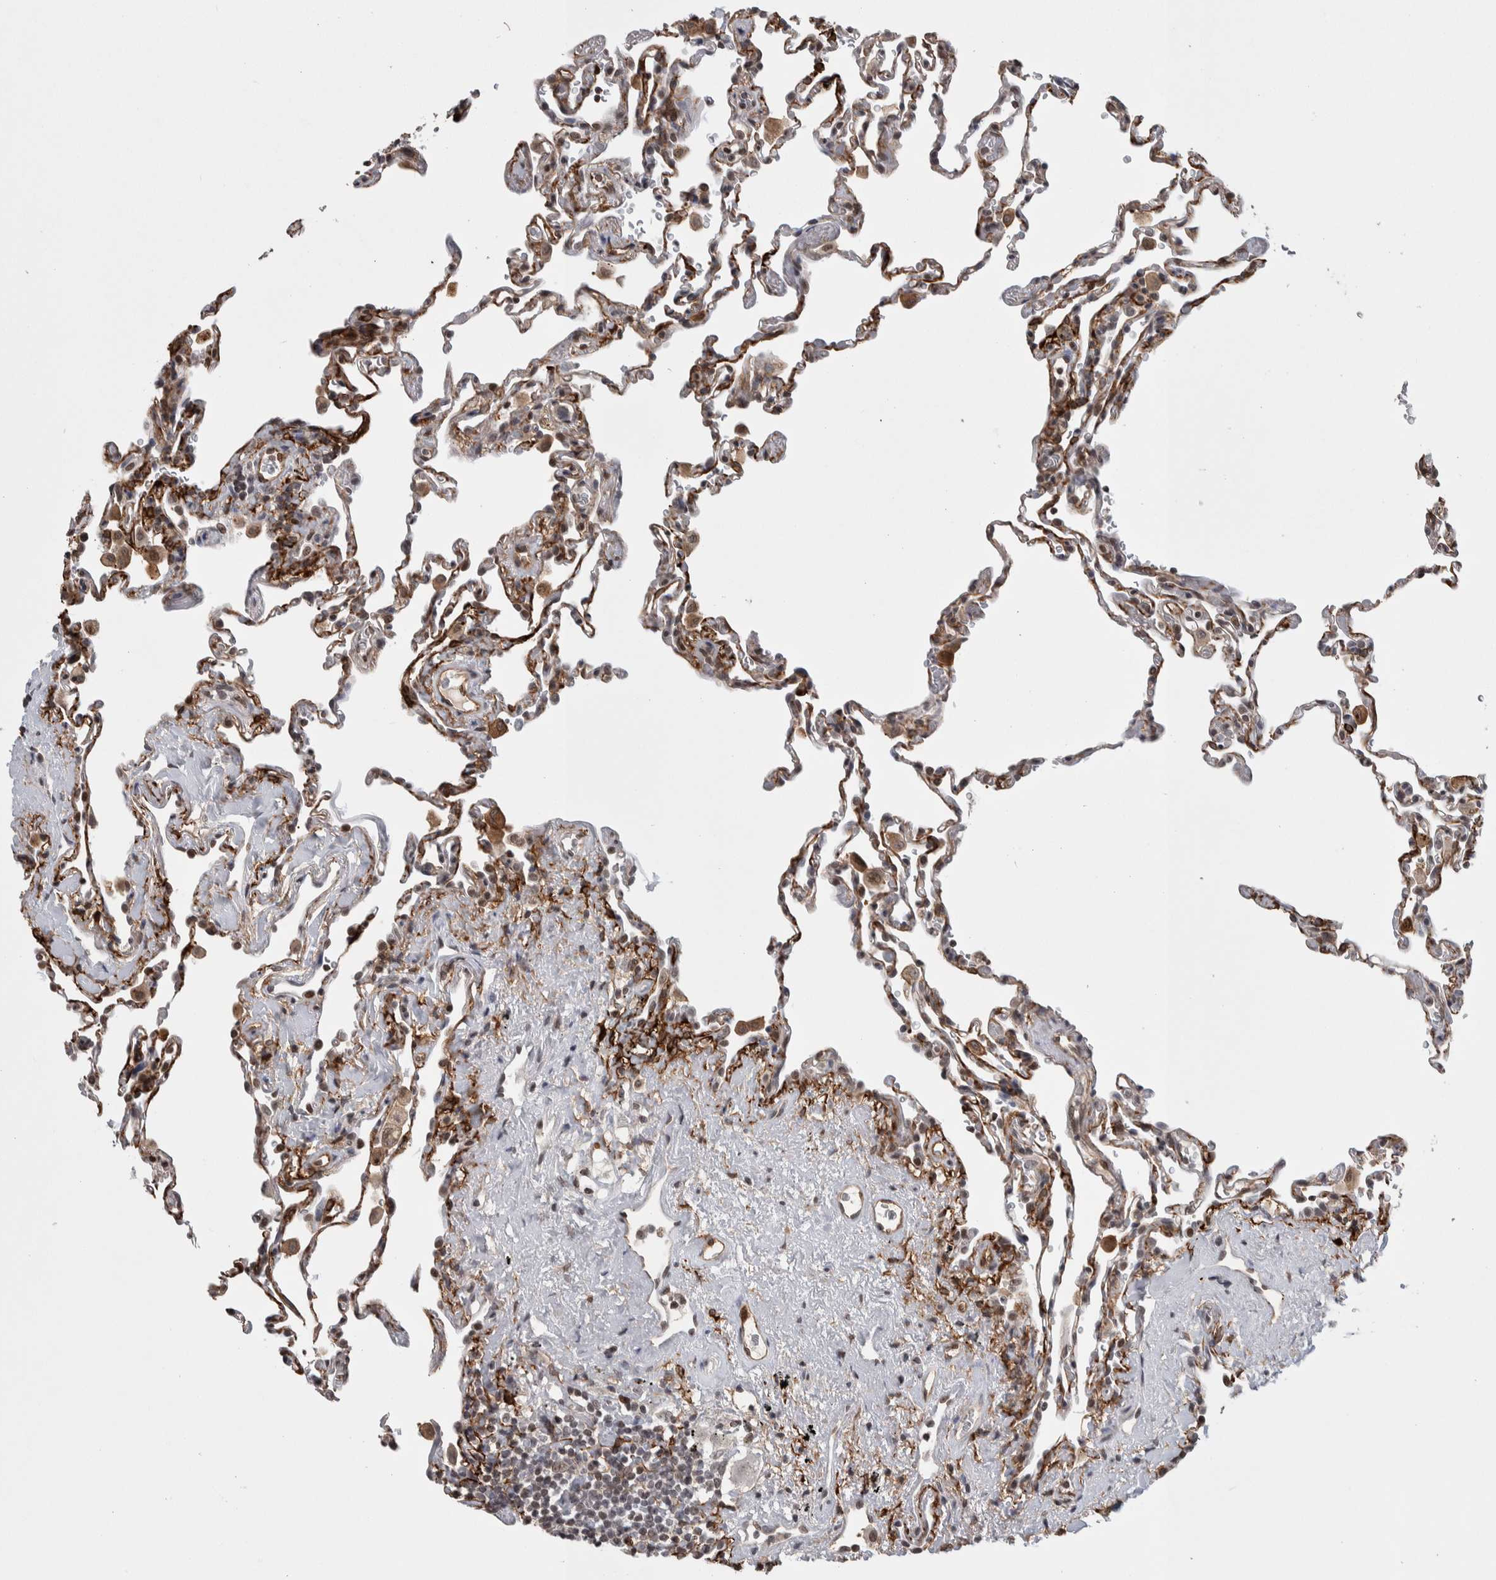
{"staining": {"intensity": "moderate", "quantity": "<25%", "location": "nuclear"}, "tissue": "lung", "cell_type": "Alveolar cells", "image_type": "normal", "snomed": [{"axis": "morphology", "description": "Normal tissue, NOS"}, {"axis": "topography", "description": "Lung"}], "caption": "Lung stained for a protein exhibits moderate nuclear positivity in alveolar cells.", "gene": "ZSCAN21", "patient": {"sex": "male", "age": 59}}